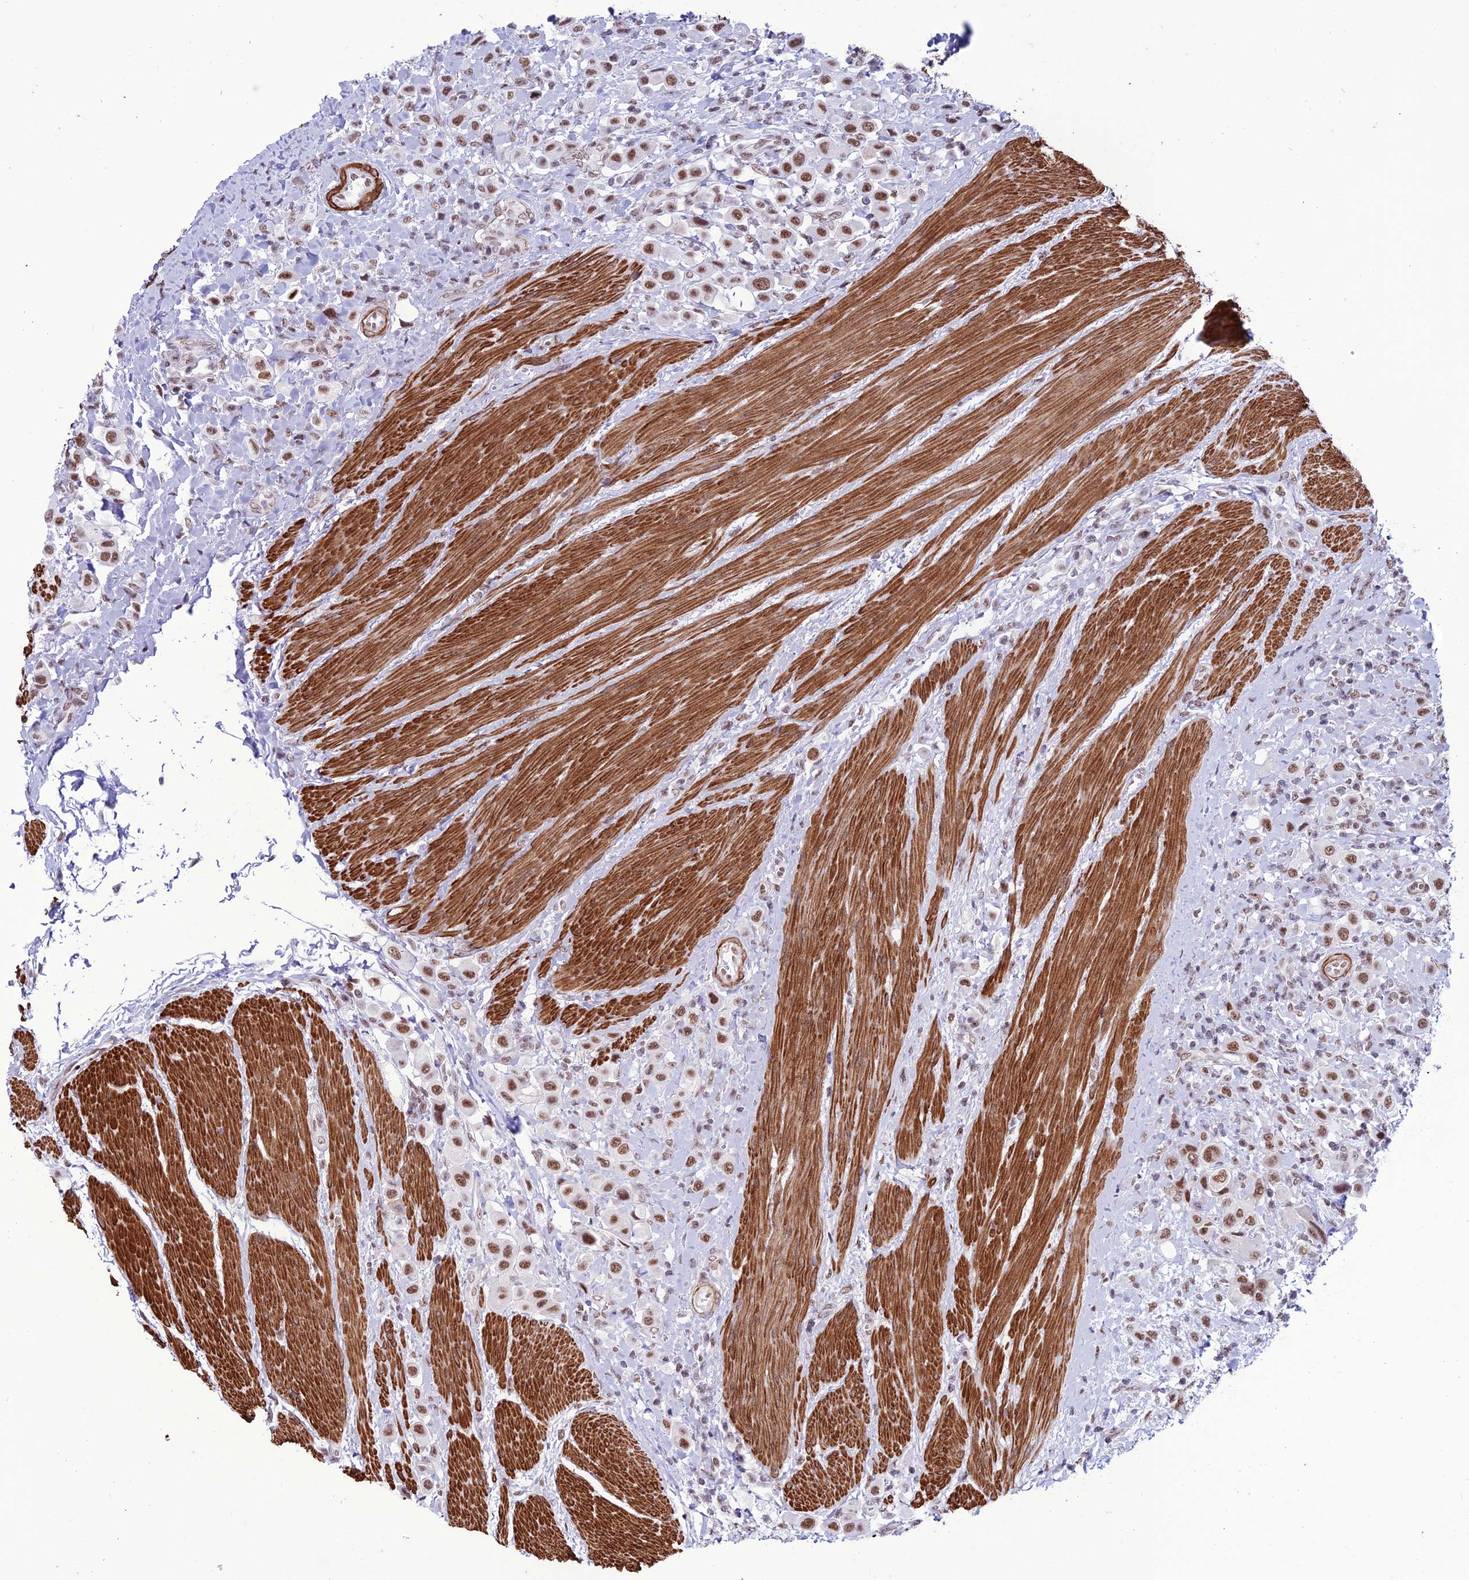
{"staining": {"intensity": "moderate", "quantity": ">75%", "location": "nuclear"}, "tissue": "urothelial cancer", "cell_type": "Tumor cells", "image_type": "cancer", "snomed": [{"axis": "morphology", "description": "Urothelial carcinoma, High grade"}, {"axis": "topography", "description": "Urinary bladder"}], "caption": "Immunohistochemical staining of urothelial carcinoma (high-grade) demonstrates moderate nuclear protein staining in approximately >75% of tumor cells. (IHC, brightfield microscopy, high magnification).", "gene": "U2AF1", "patient": {"sex": "male", "age": 50}}